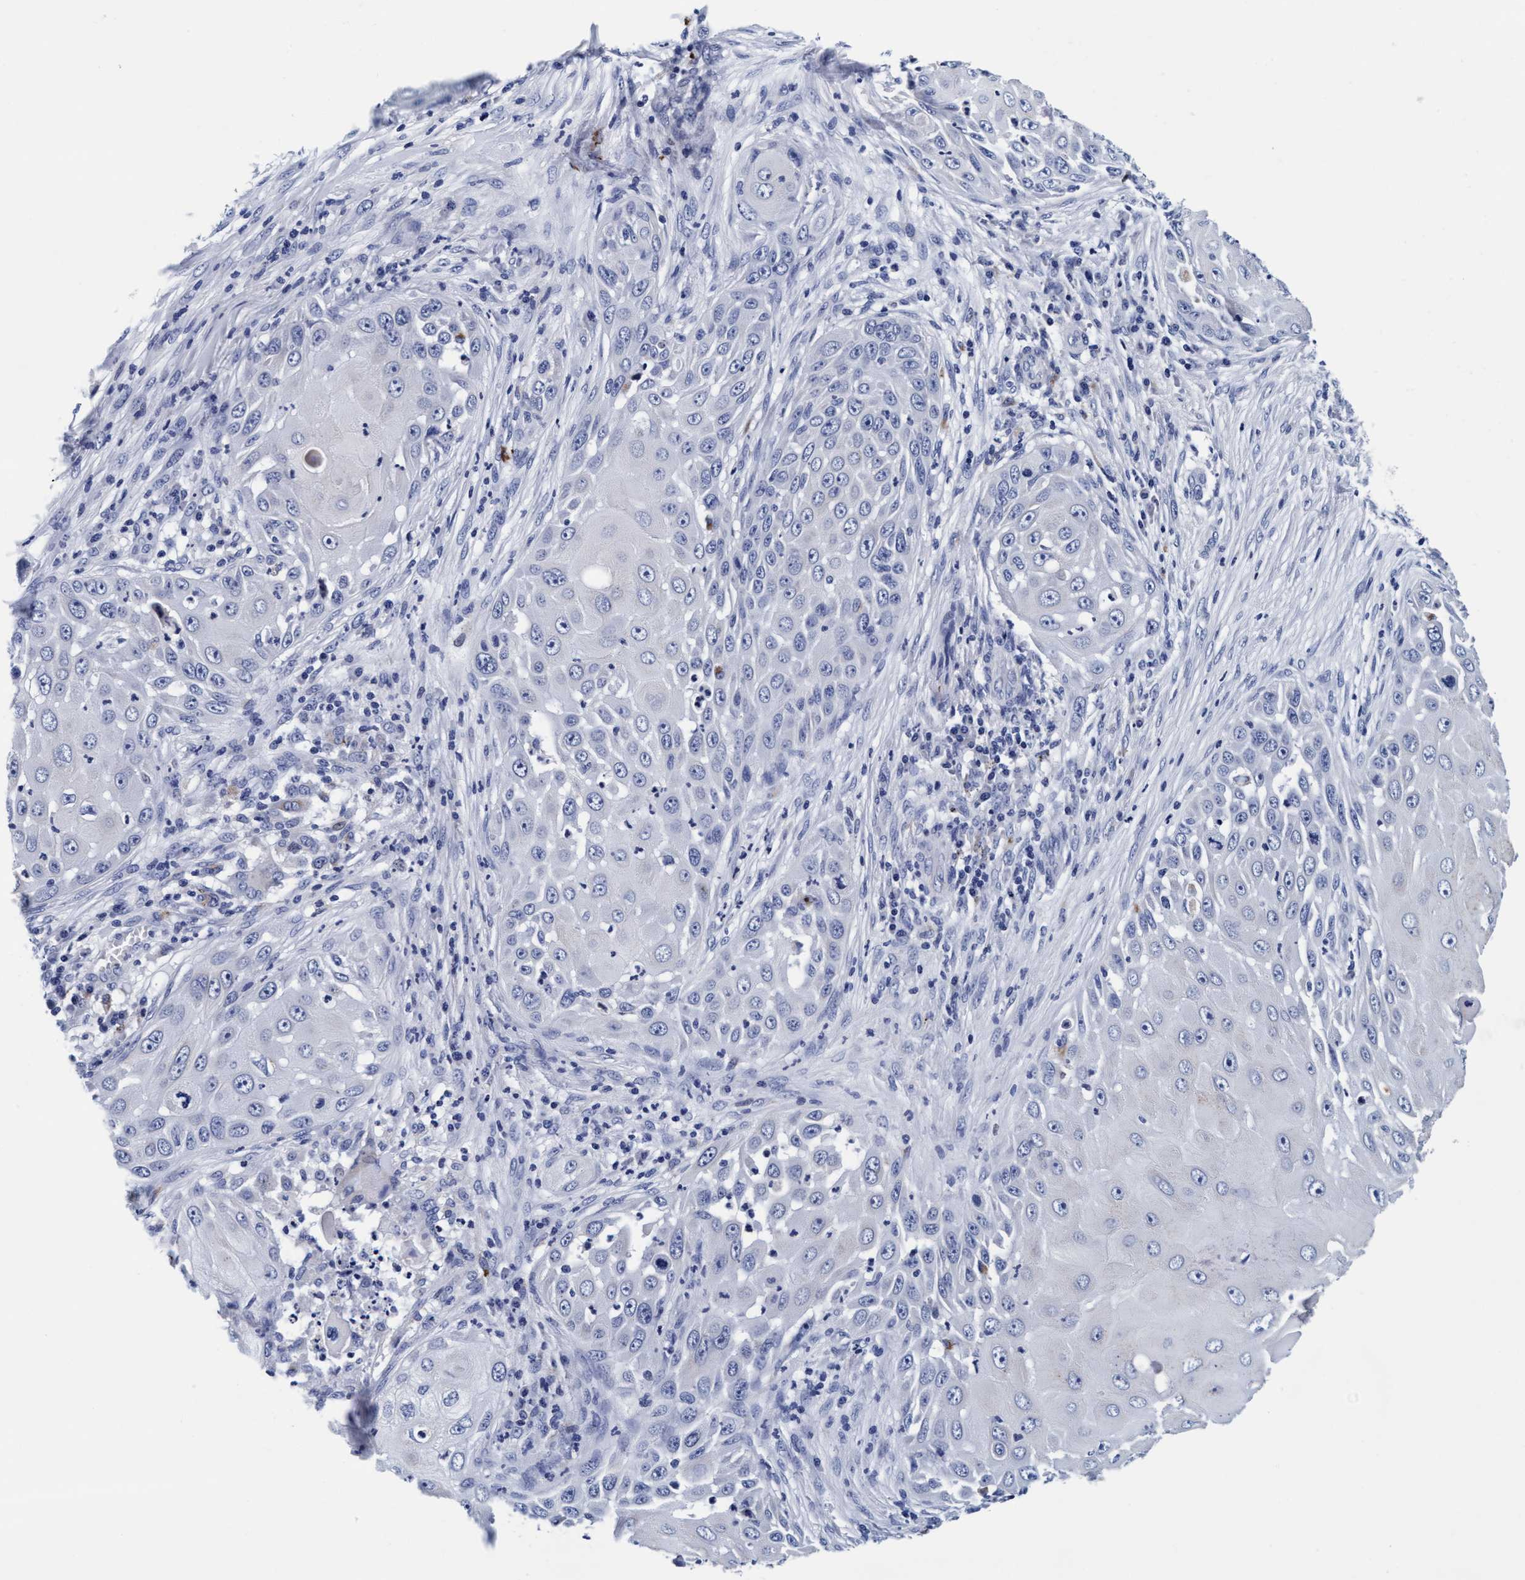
{"staining": {"intensity": "negative", "quantity": "none", "location": "none"}, "tissue": "skin cancer", "cell_type": "Tumor cells", "image_type": "cancer", "snomed": [{"axis": "morphology", "description": "Squamous cell carcinoma, NOS"}, {"axis": "topography", "description": "Skin"}], "caption": "A high-resolution photomicrograph shows immunohistochemistry (IHC) staining of skin squamous cell carcinoma, which exhibits no significant staining in tumor cells.", "gene": "ARSG", "patient": {"sex": "female", "age": 44}}